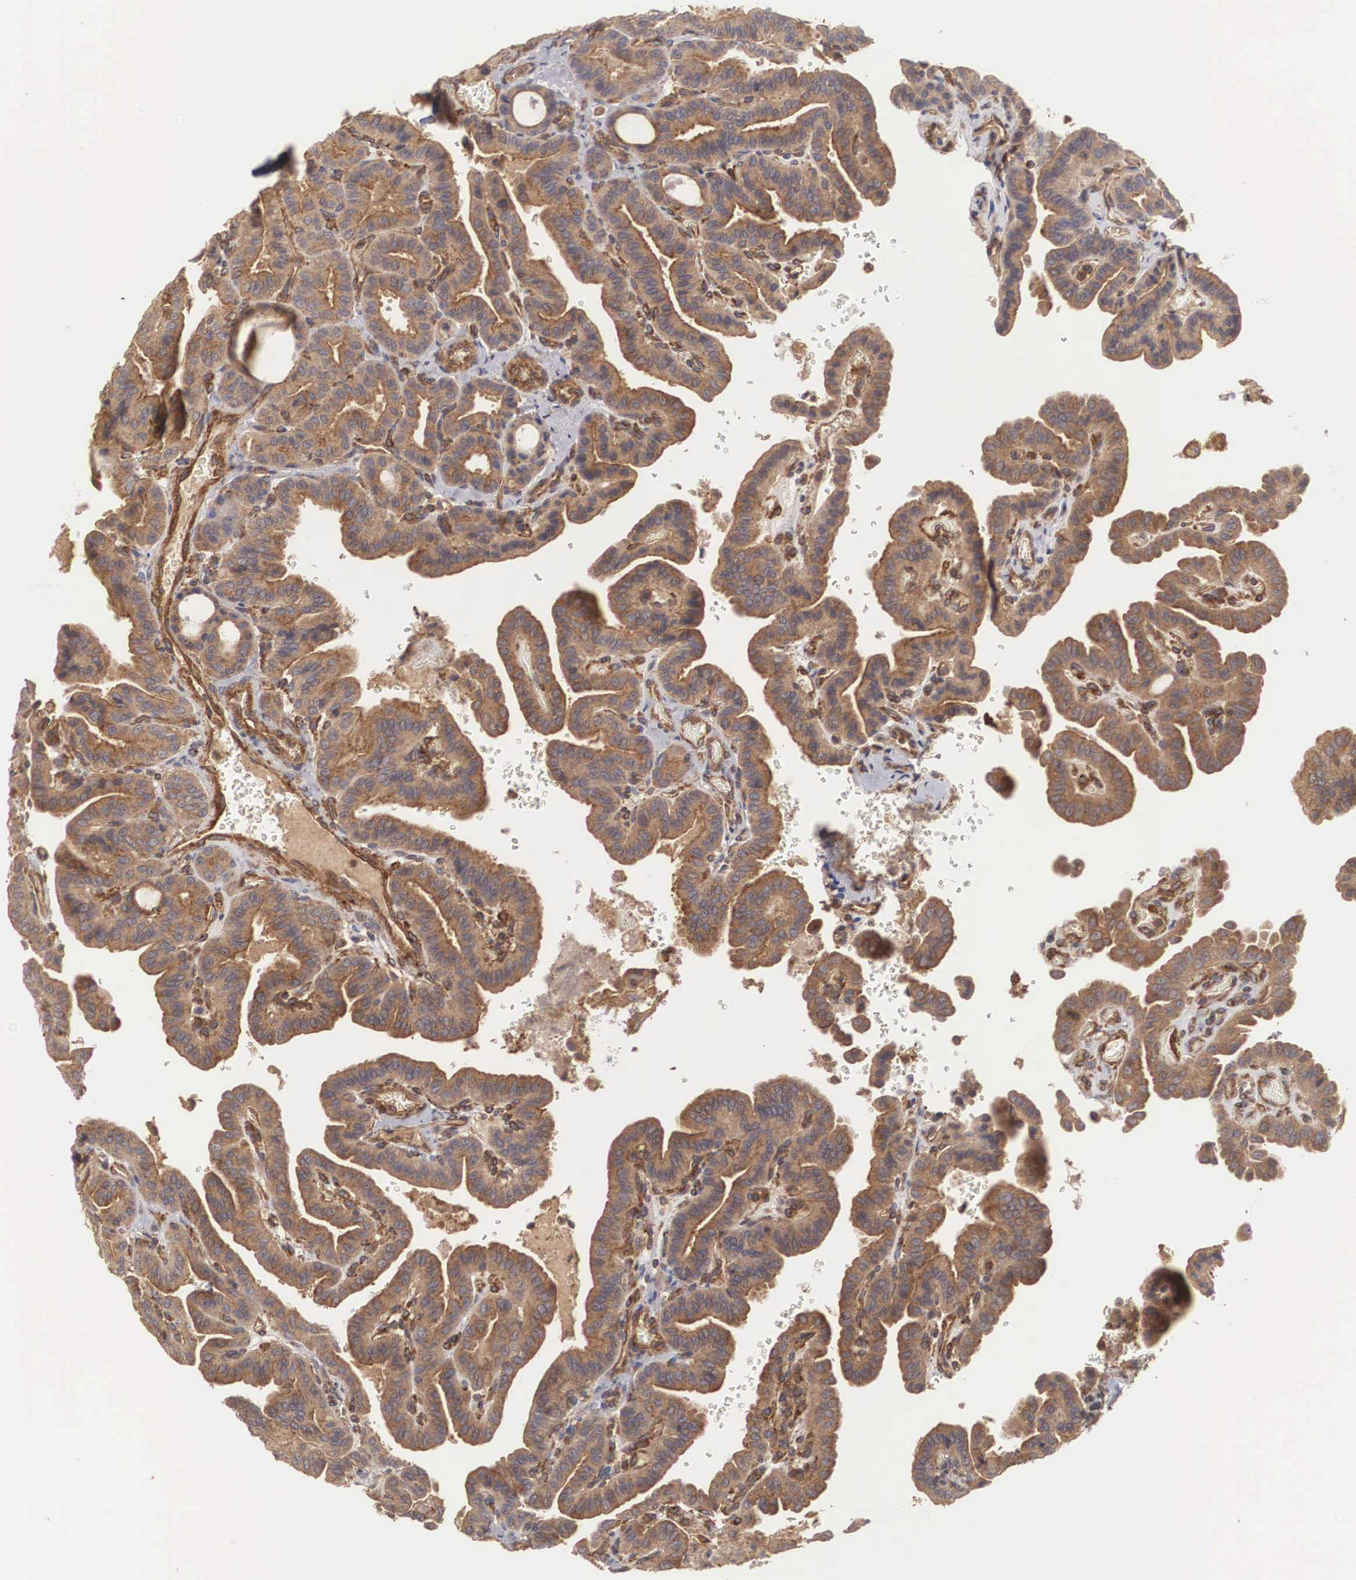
{"staining": {"intensity": "strong", "quantity": ">75%", "location": "cytoplasmic/membranous"}, "tissue": "thyroid cancer", "cell_type": "Tumor cells", "image_type": "cancer", "snomed": [{"axis": "morphology", "description": "Papillary adenocarcinoma, NOS"}, {"axis": "topography", "description": "Thyroid gland"}], "caption": "This micrograph reveals immunohistochemistry staining of thyroid cancer, with high strong cytoplasmic/membranous expression in about >75% of tumor cells.", "gene": "ARMCX4", "patient": {"sex": "male", "age": 87}}